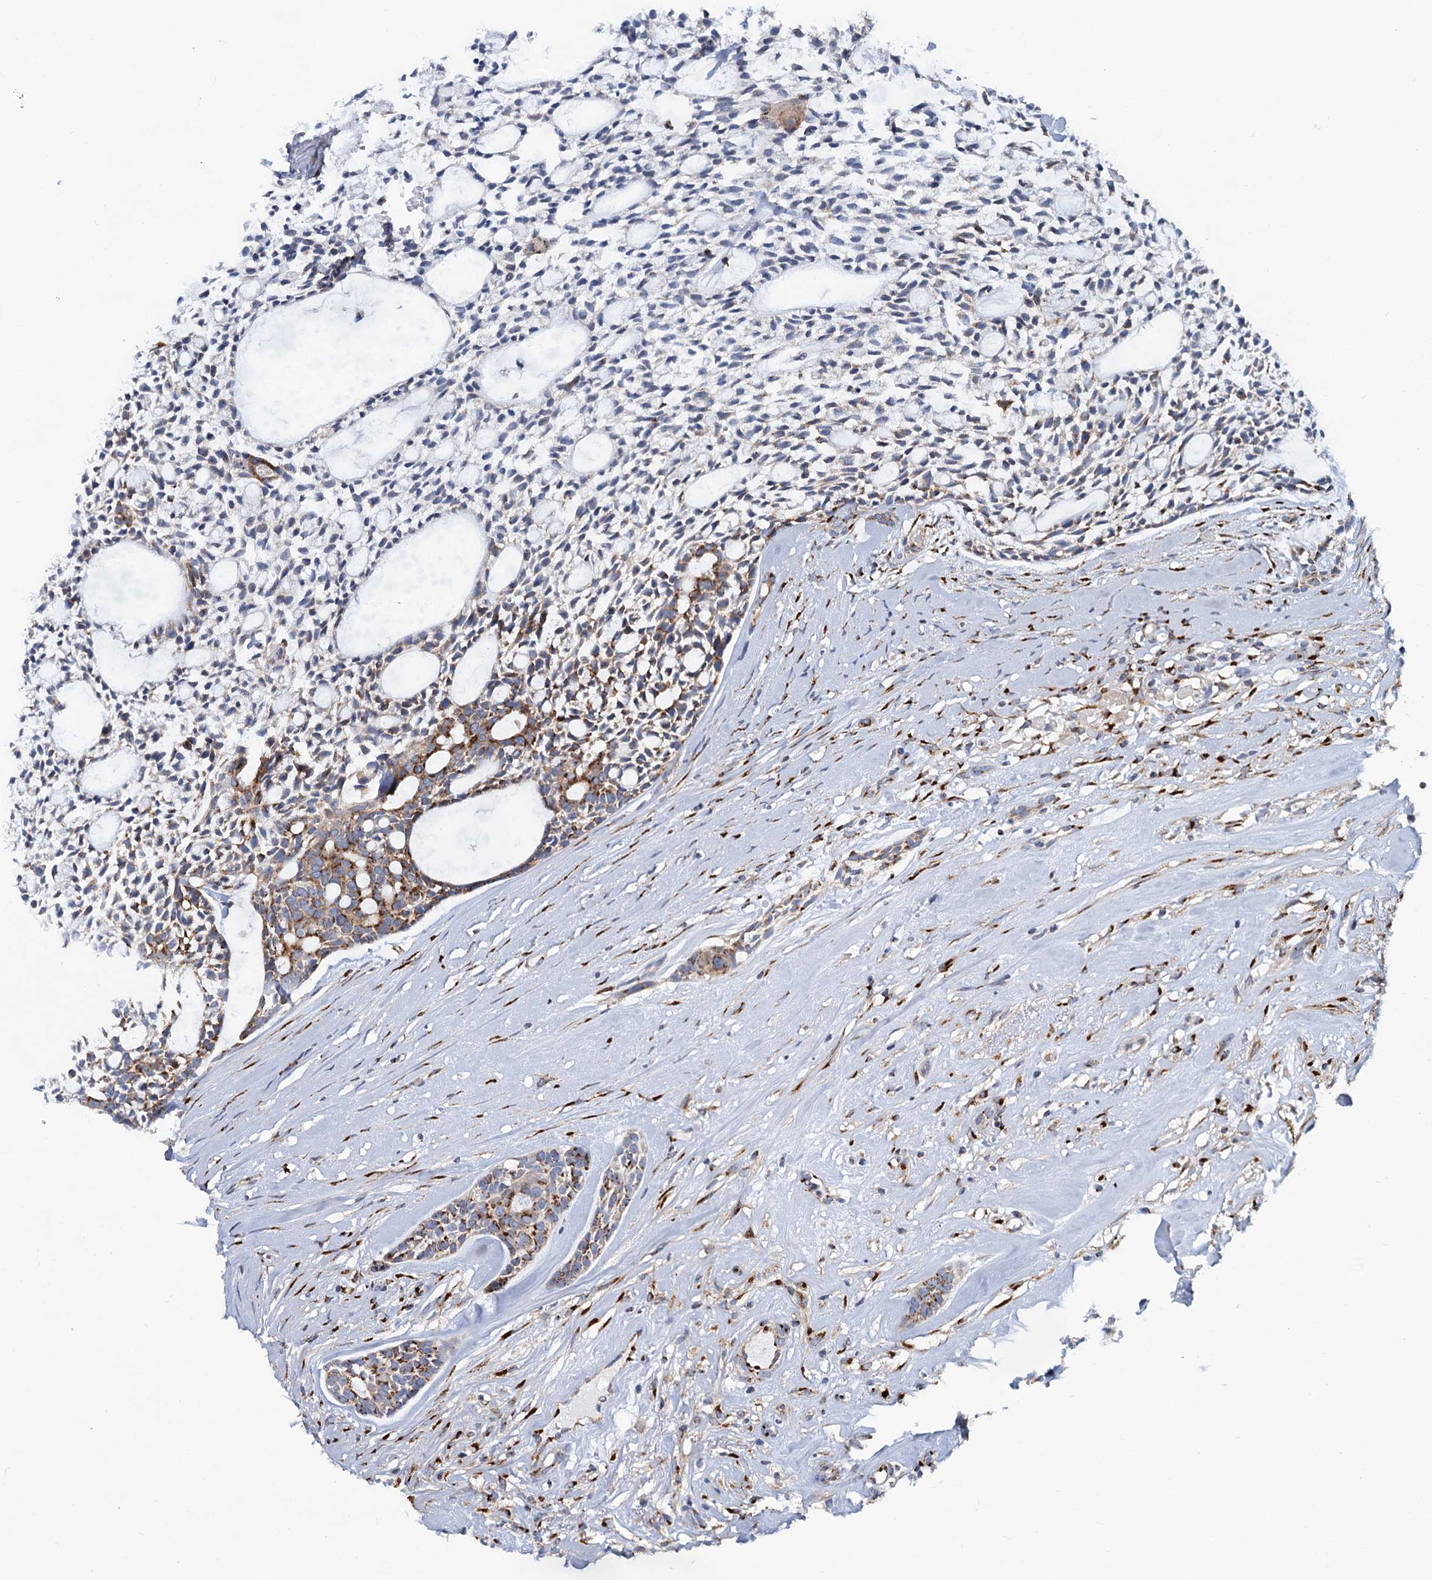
{"staining": {"intensity": "moderate", "quantity": "25%-75%", "location": "cytoplasmic/membranous"}, "tissue": "head and neck cancer", "cell_type": "Tumor cells", "image_type": "cancer", "snomed": [{"axis": "morphology", "description": "Adenocarcinoma, NOS"}, {"axis": "topography", "description": "Subcutis"}, {"axis": "topography", "description": "Head-Neck"}], "caption": "High-power microscopy captured an immunohistochemistry photomicrograph of head and neck adenocarcinoma, revealing moderate cytoplasmic/membranous expression in about 25%-75% of tumor cells.", "gene": "SUPT20H", "patient": {"sex": "female", "age": 73}}